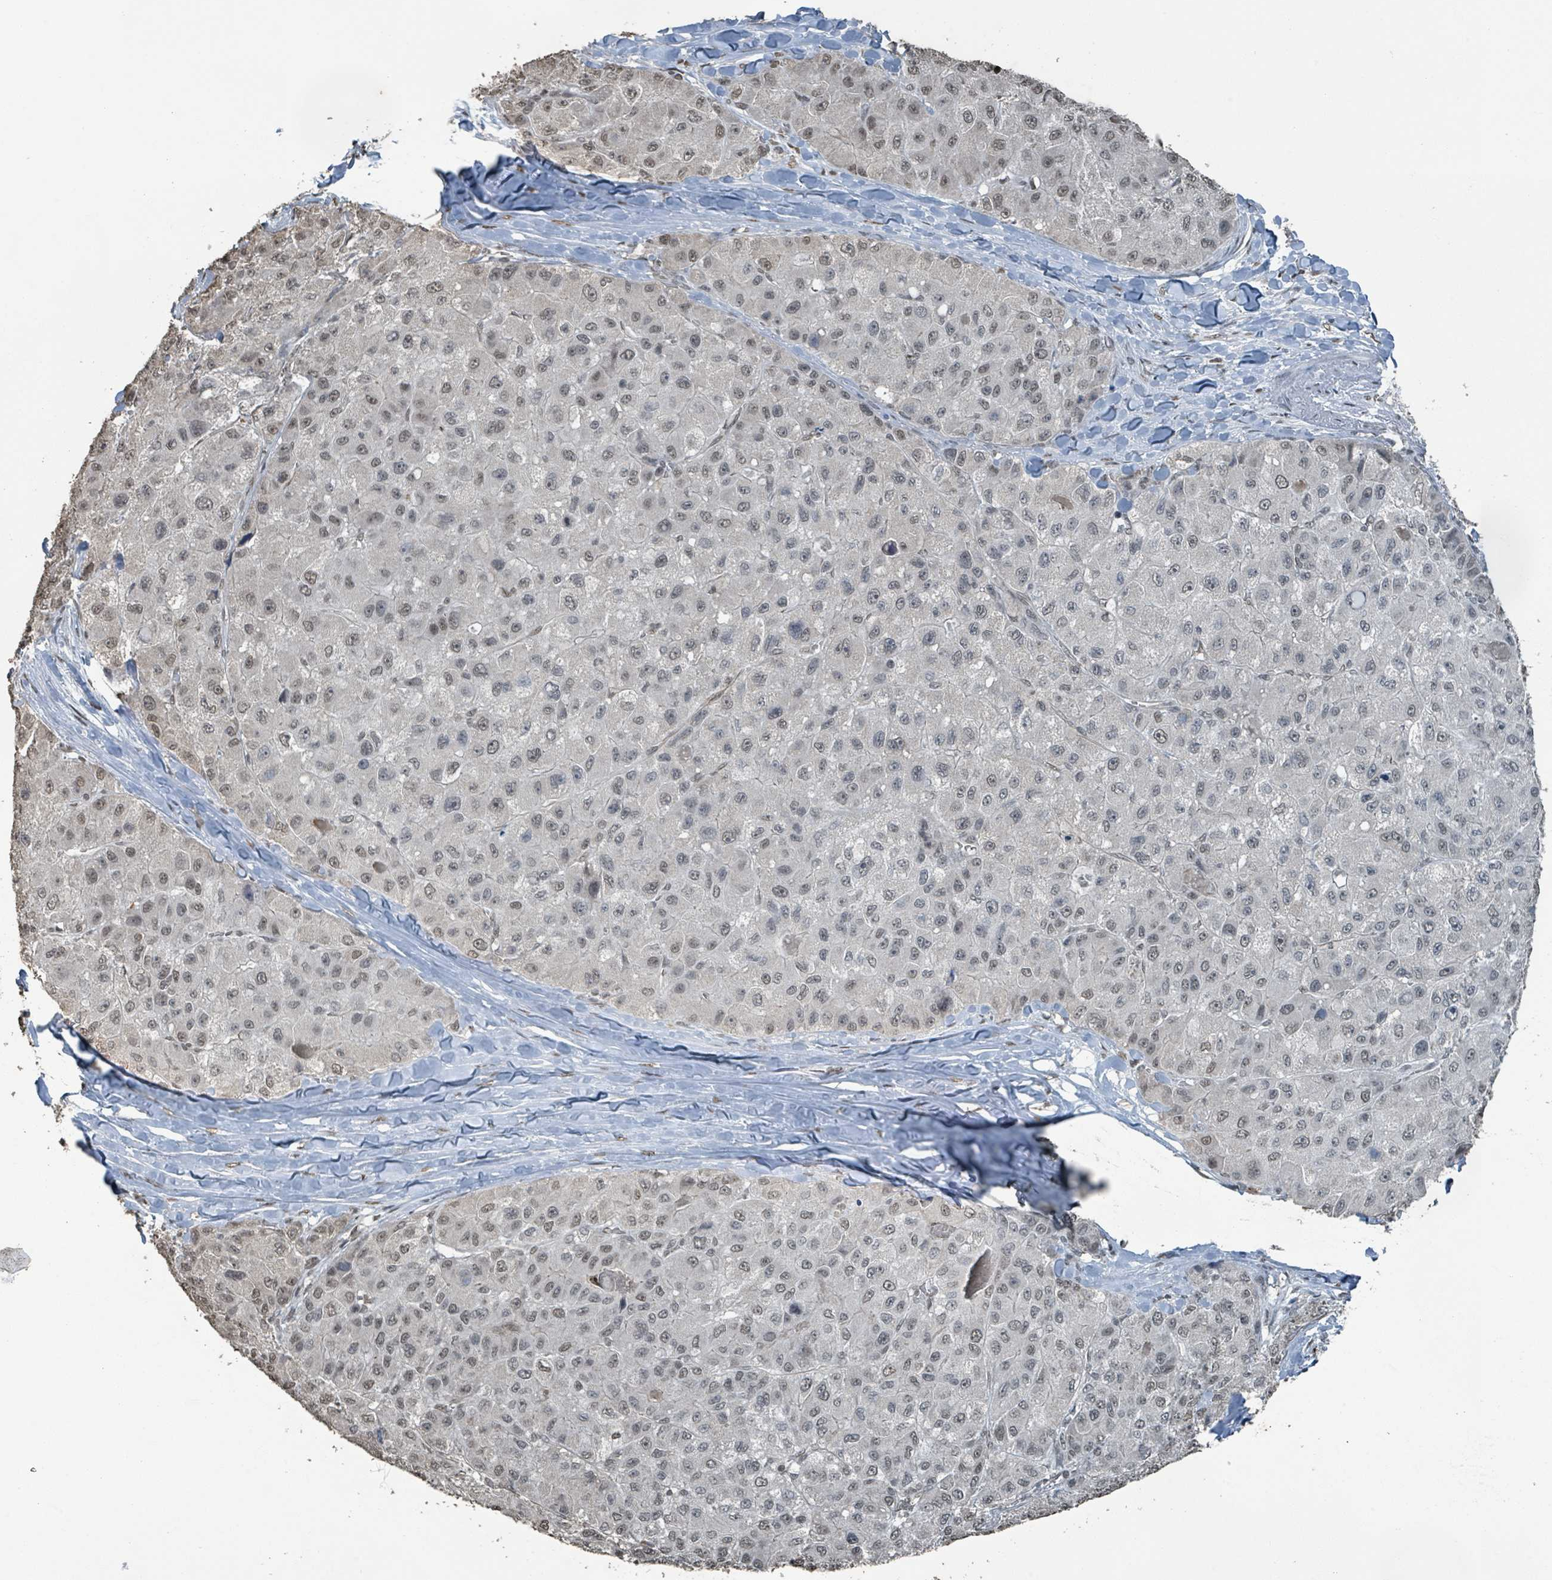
{"staining": {"intensity": "weak", "quantity": ">75%", "location": "nuclear"}, "tissue": "liver cancer", "cell_type": "Tumor cells", "image_type": "cancer", "snomed": [{"axis": "morphology", "description": "Carcinoma, Hepatocellular, NOS"}, {"axis": "topography", "description": "Liver"}], "caption": "Liver cancer (hepatocellular carcinoma) was stained to show a protein in brown. There is low levels of weak nuclear expression in about >75% of tumor cells.", "gene": "PHIP", "patient": {"sex": "male", "age": 80}}